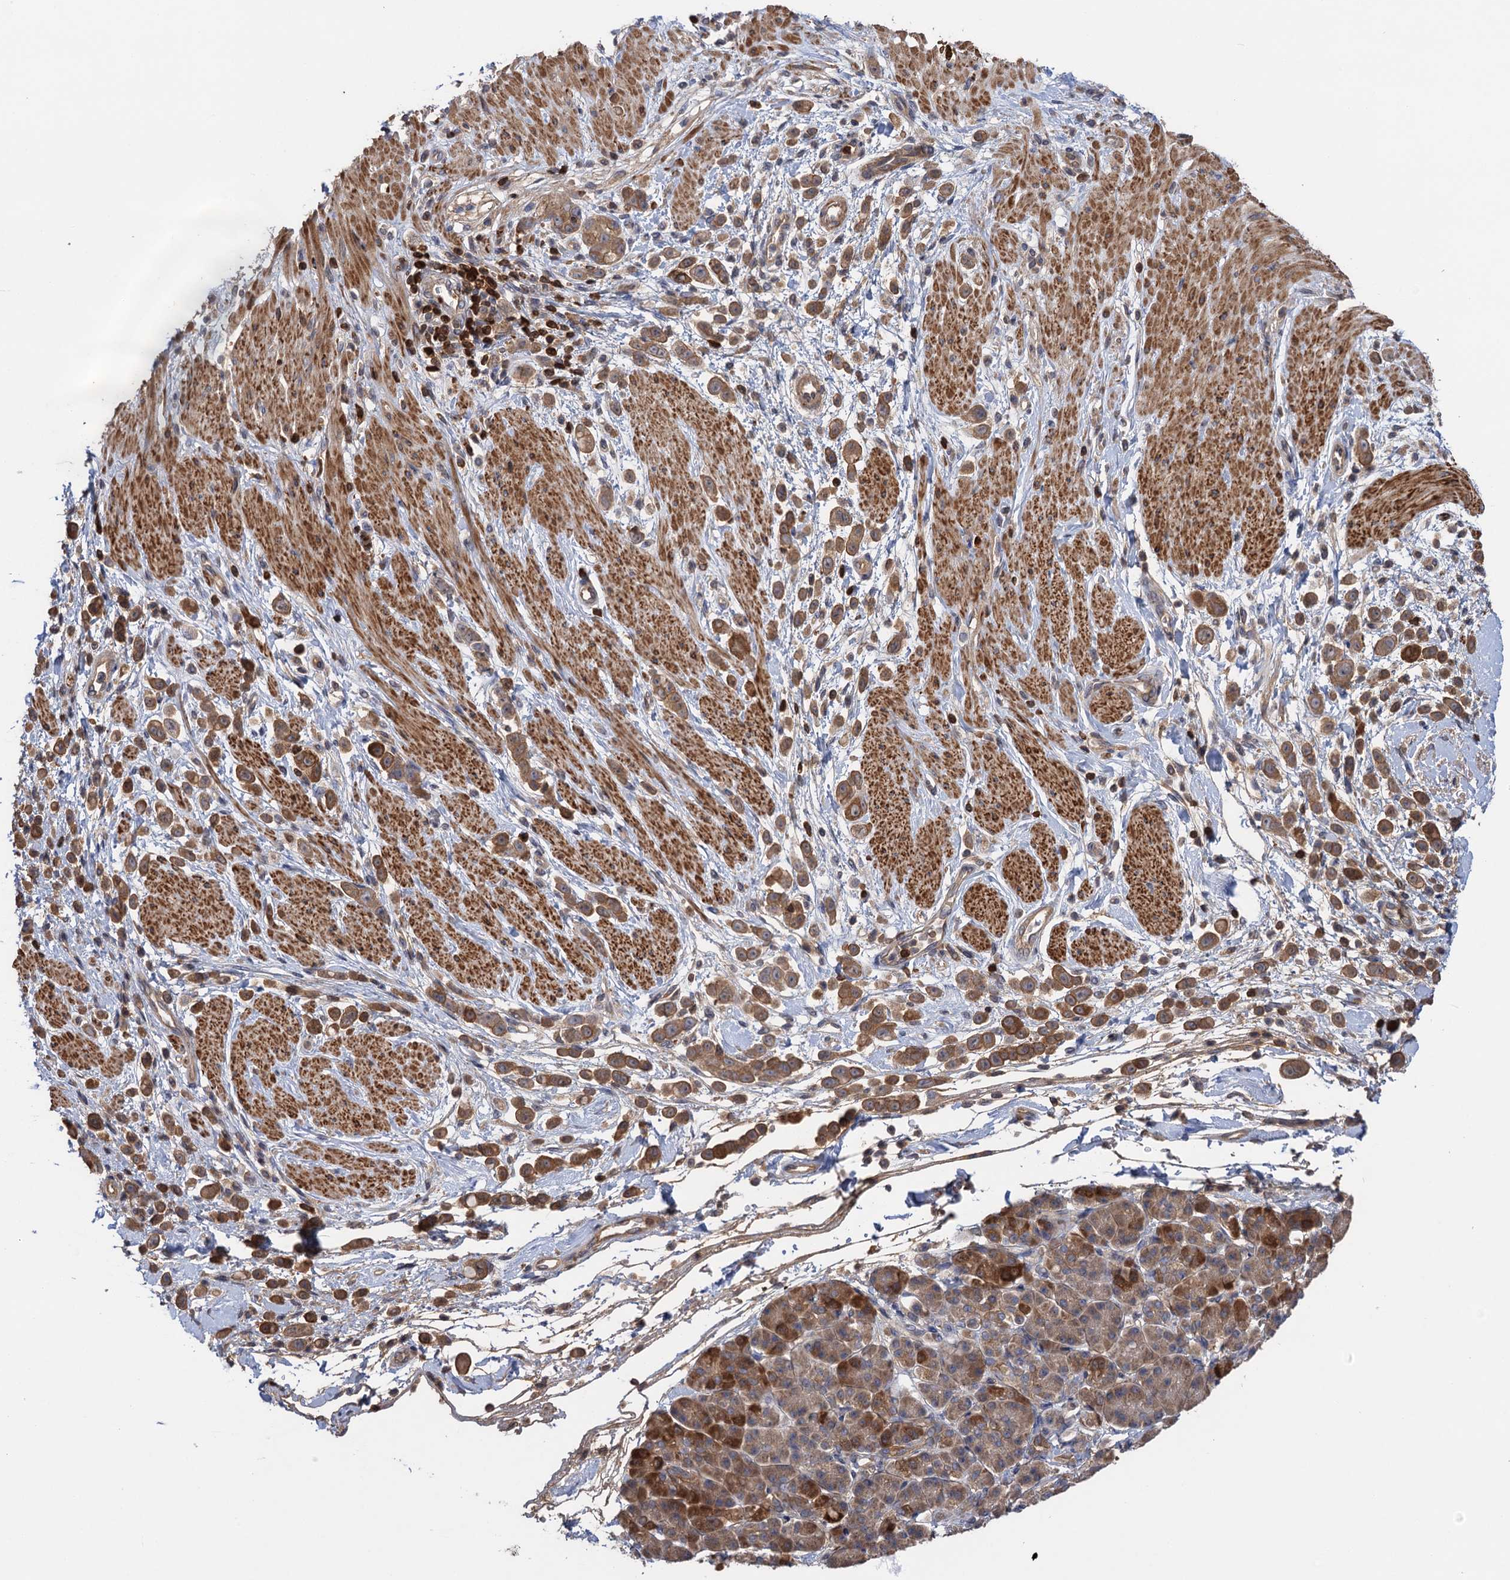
{"staining": {"intensity": "moderate", "quantity": ">75%", "location": "cytoplasmic/membranous"}, "tissue": "pancreatic cancer", "cell_type": "Tumor cells", "image_type": "cancer", "snomed": [{"axis": "morphology", "description": "Normal tissue, NOS"}, {"axis": "morphology", "description": "Adenocarcinoma, NOS"}, {"axis": "topography", "description": "Pancreas"}], "caption": "Immunohistochemical staining of pancreatic cancer (adenocarcinoma) demonstrates medium levels of moderate cytoplasmic/membranous protein staining in about >75% of tumor cells.", "gene": "DGKA", "patient": {"sex": "female", "age": 64}}